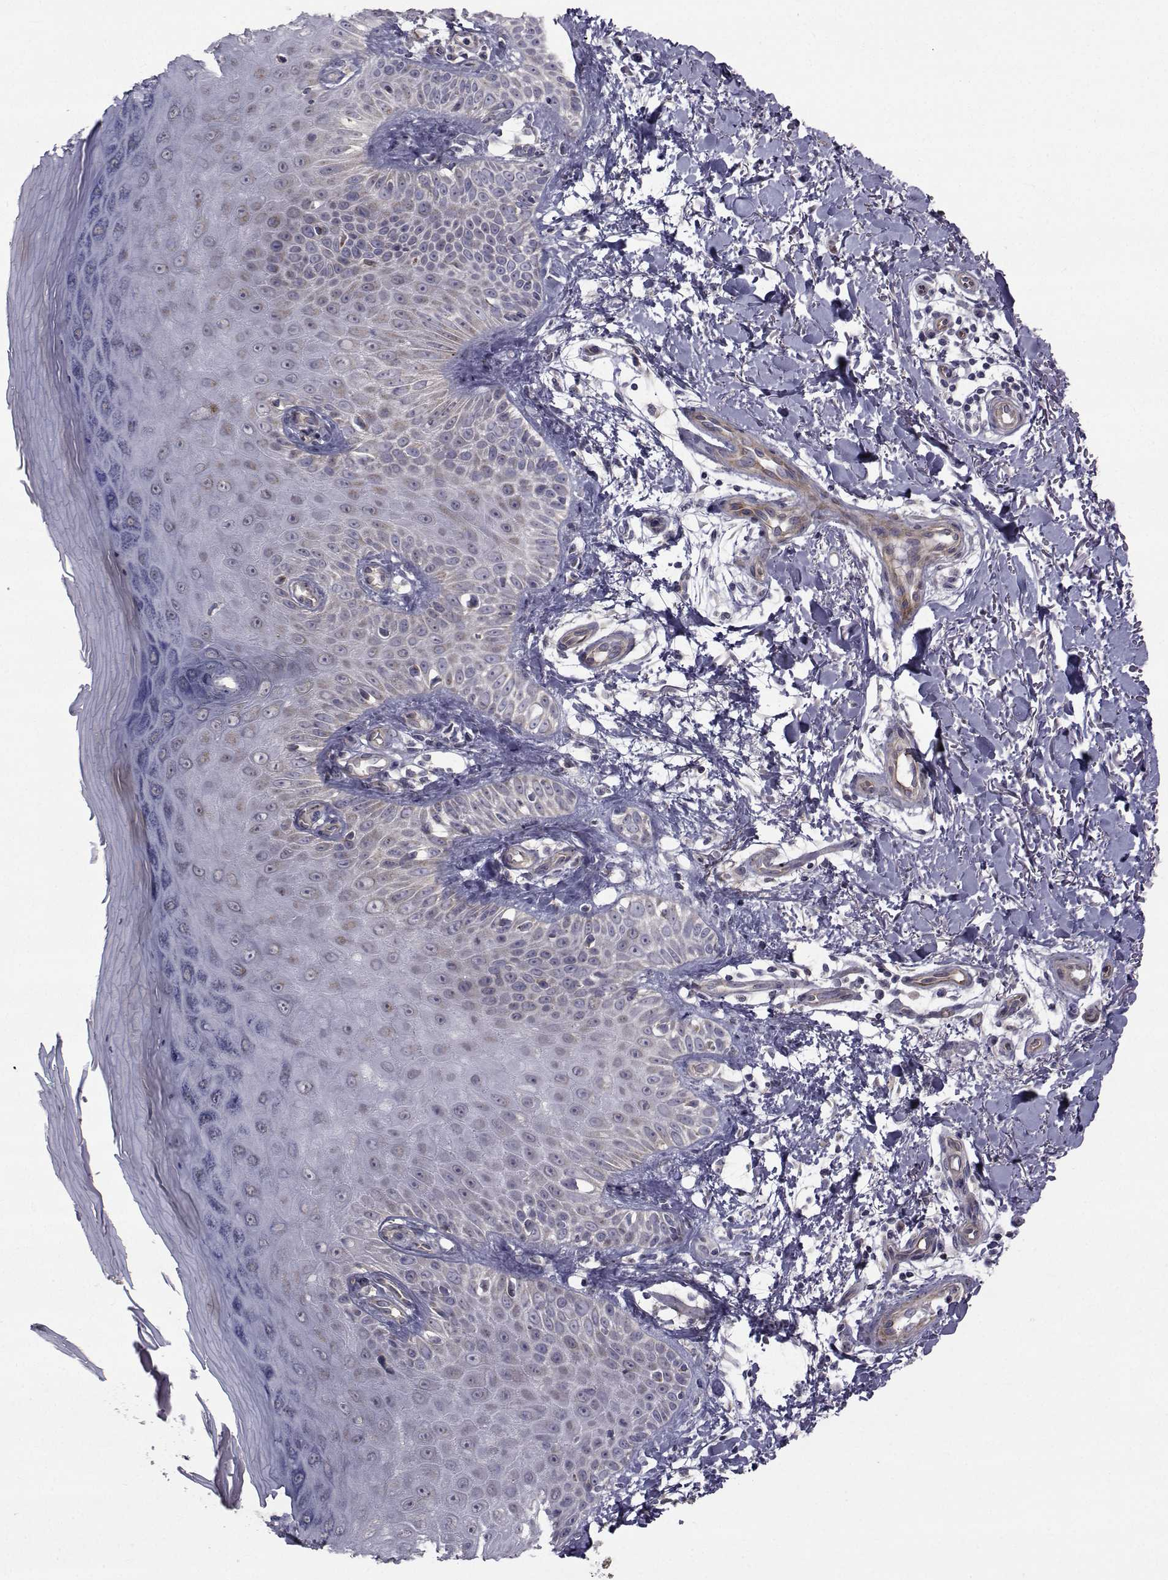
{"staining": {"intensity": "negative", "quantity": "none", "location": "none"}, "tissue": "skin", "cell_type": "Fibroblasts", "image_type": "normal", "snomed": [{"axis": "morphology", "description": "Normal tissue, NOS"}, {"axis": "morphology", "description": "Inflammation, NOS"}, {"axis": "morphology", "description": "Fibrosis, NOS"}, {"axis": "topography", "description": "Skin"}], "caption": "IHC micrograph of normal skin stained for a protein (brown), which displays no expression in fibroblasts. (DAB (3,3'-diaminobenzidine) immunohistochemistry, high magnification).", "gene": "CFAP74", "patient": {"sex": "male", "age": 71}}